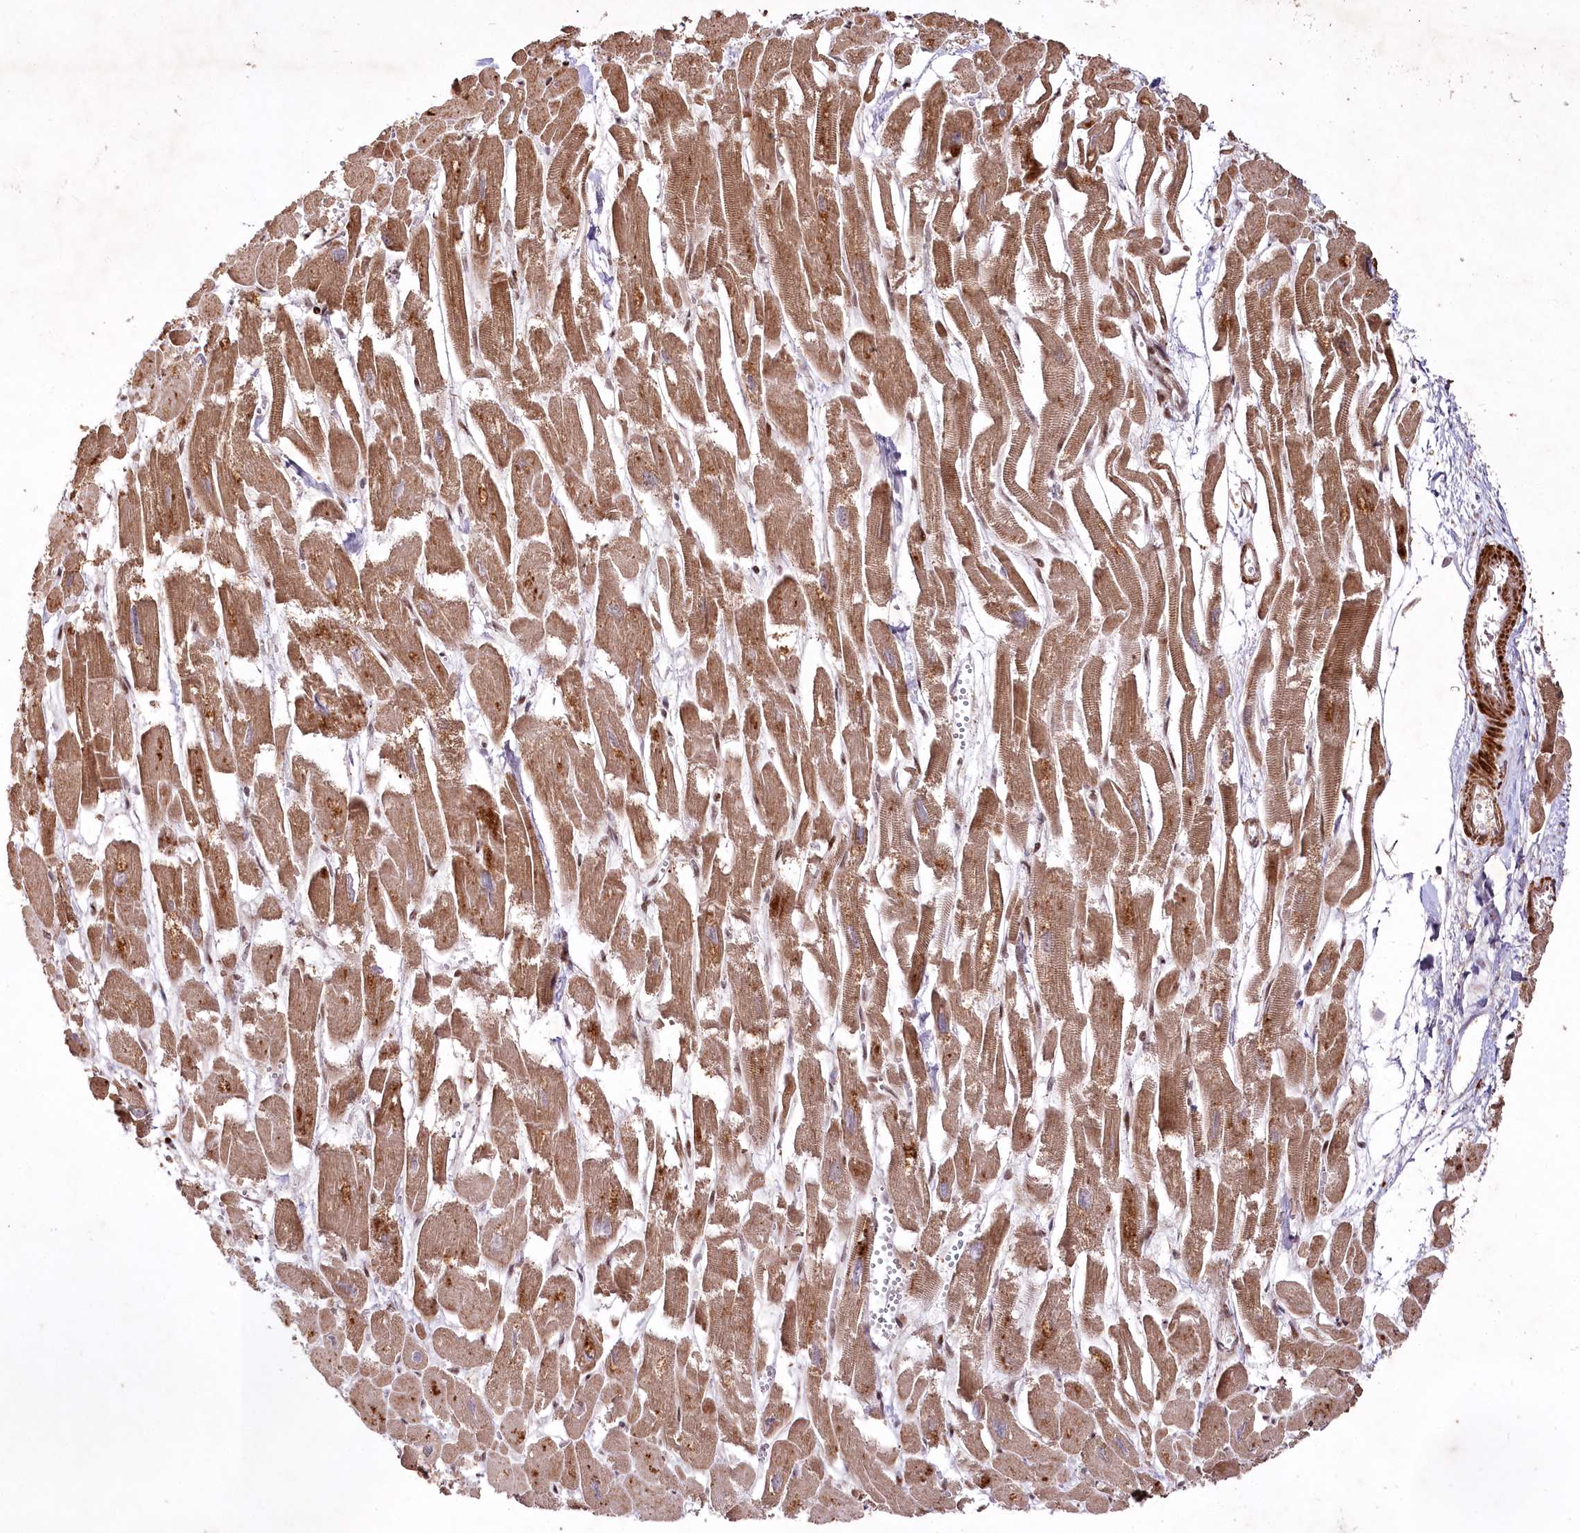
{"staining": {"intensity": "moderate", "quantity": ">75%", "location": "cytoplasmic/membranous"}, "tissue": "heart muscle", "cell_type": "Cardiomyocytes", "image_type": "normal", "snomed": [{"axis": "morphology", "description": "Normal tissue, NOS"}, {"axis": "topography", "description": "Heart"}], "caption": "The histopathology image reveals immunohistochemical staining of unremarkable heart muscle. There is moderate cytoplasmic/membranous positivity is present in about >75% of cardiomyocytes.", "gene": "PSTK", "patient": {"sex": "male", "age": 54}}